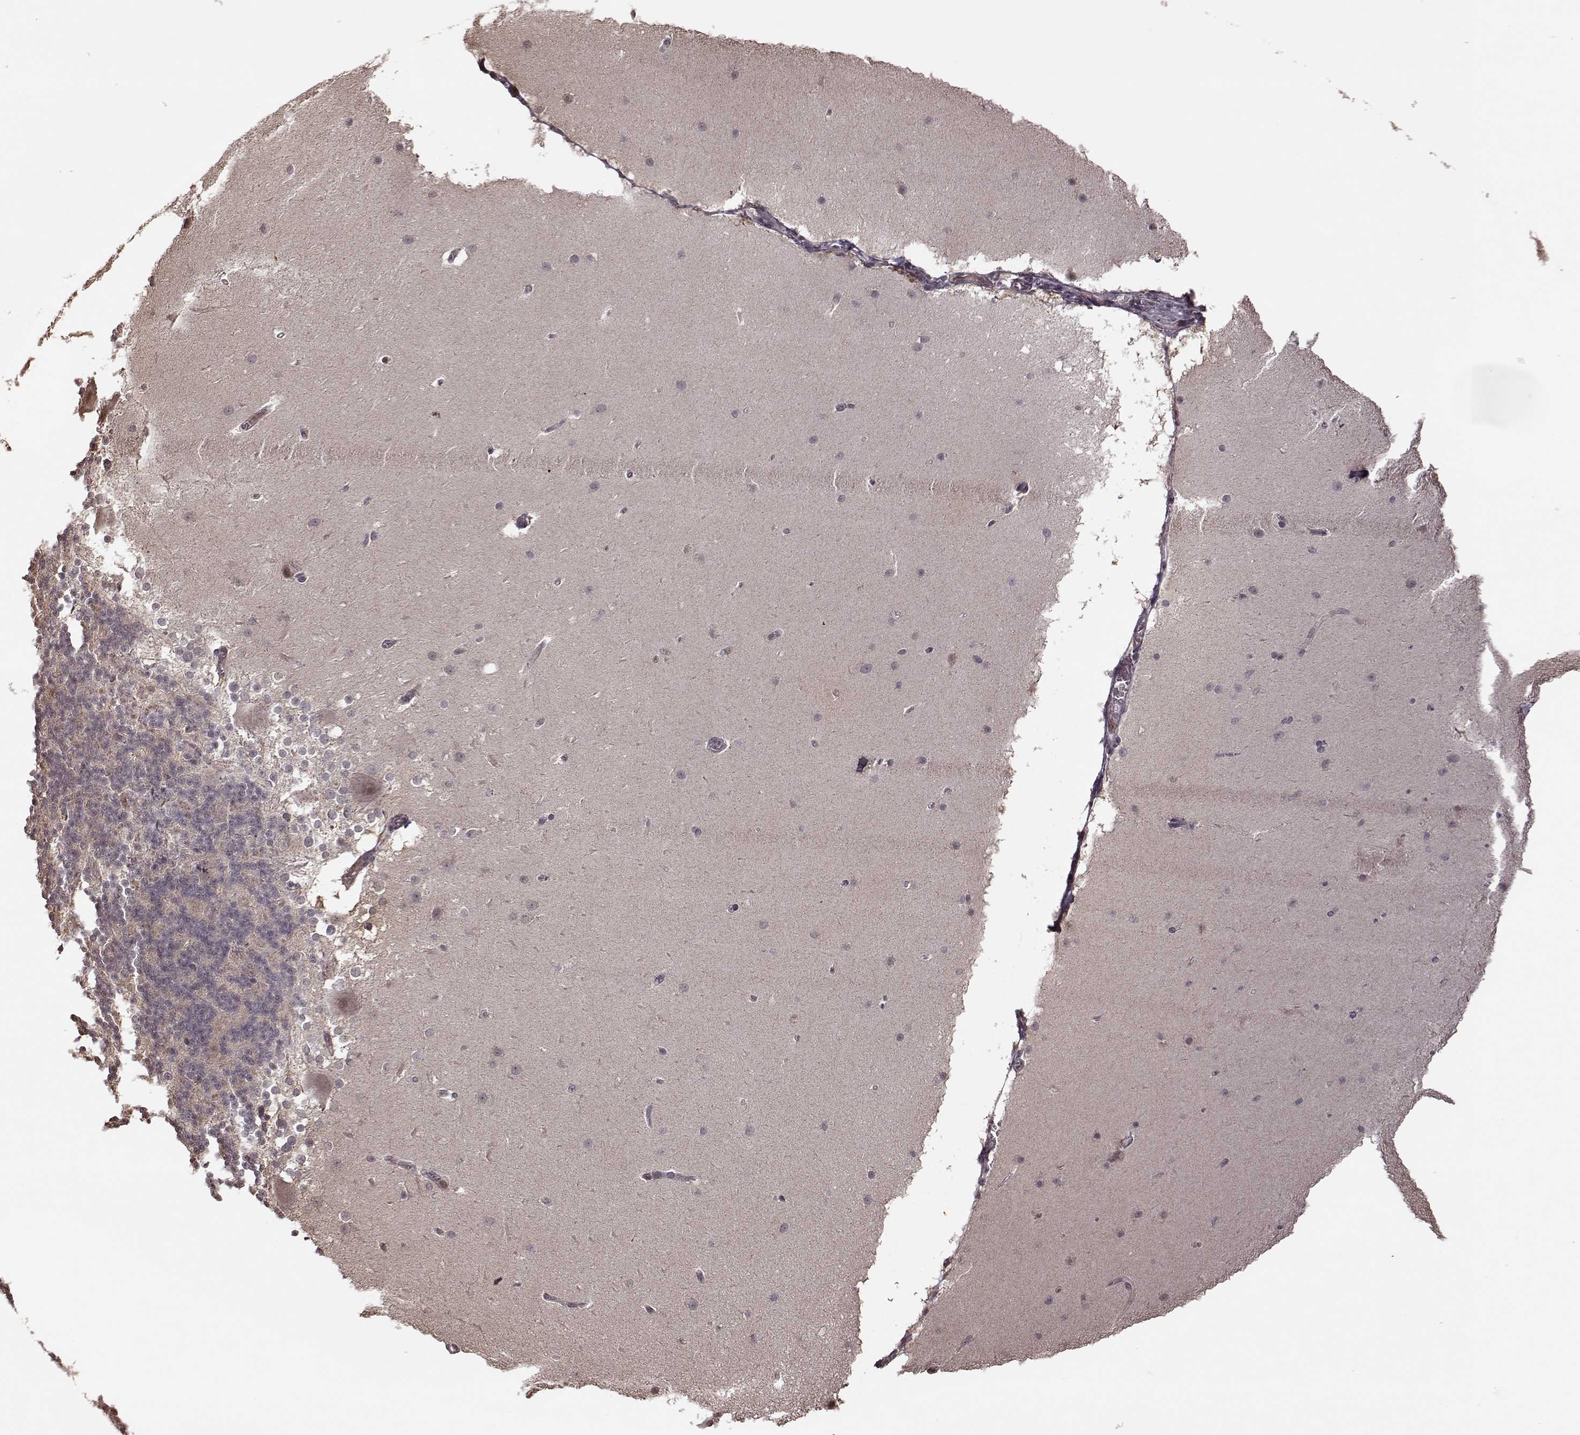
{"staining": {"intensity": "negative", "quantity": "none", "location": "none"}, "tissue": "cerebellum", "cell_type": "Cells in granular layer", "image_type": "normal", "snomed": [{"axis": "morphology", "description": "Normal tissue, NOS"}, {"axis": "topography", "description": "Cerebellum"}], "caption": "The histopathology image displays no significant staining in cells in granular layer of cerebellum.", "gene": "CRB1", "patient": {"sex": "female", "age": 19}}